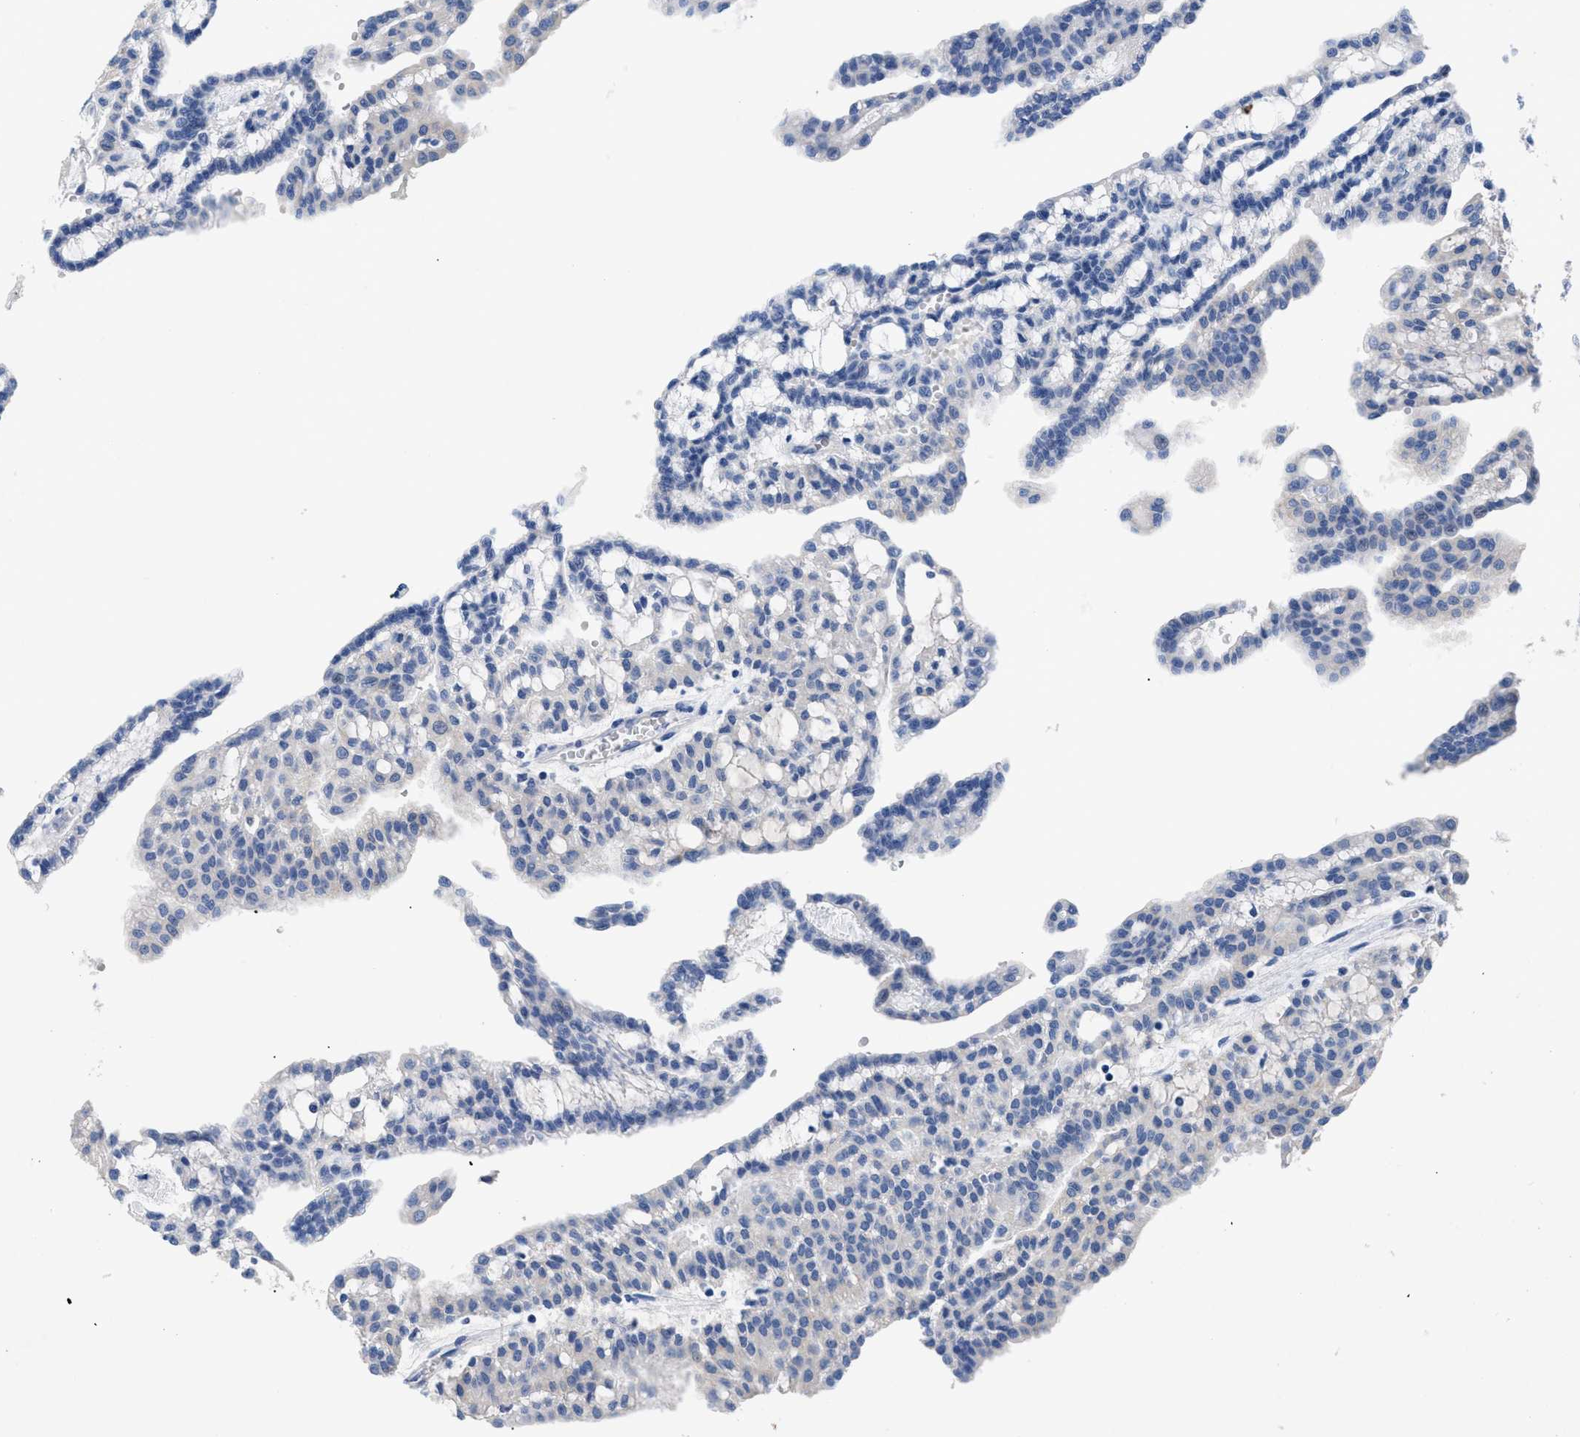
{"staining": {"intensity": "negative", "quantity": "none", "location": "none"}, "tissue": "renal cancer", "cell_type": "Tumor cells", "image_type": "cancer", "snomed": [{"axis": "morphology", "description": "Adenocarcinoma, NOS"}, {"axis": "topography", "description": "Kidney"}], "caption": "There is no significant staining in tumor cells of adenocarcinoma (renal).", "gene": "TMEM68", "patient": {"sex": "male", "age": 63}}